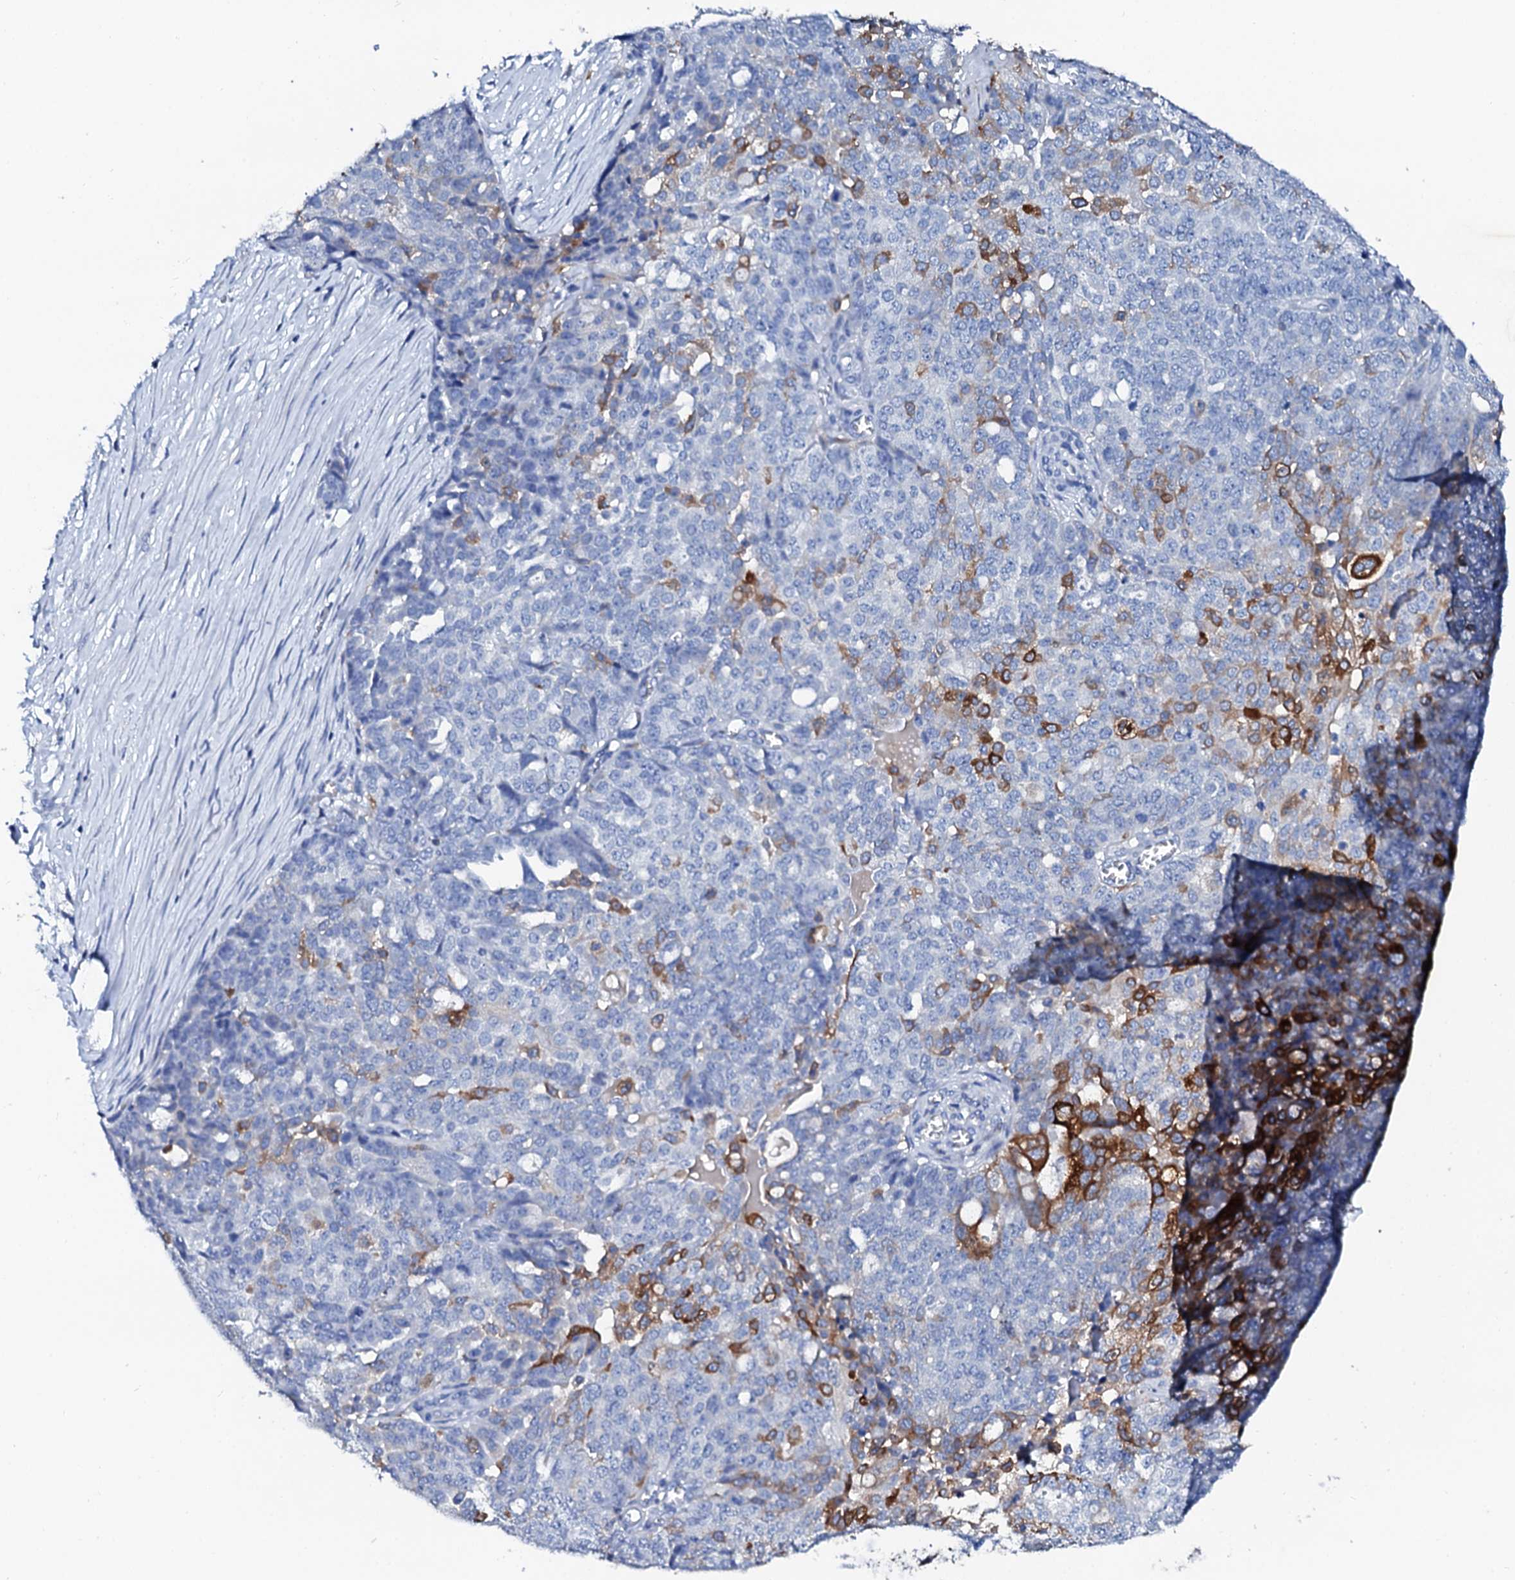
{"staining": {"intensity": "moderate", "quantity": "<25%", "location": "cytoplasmic/membranous"}, "tissue": "ovarian cancer", "cell_type": "Tumor cells", "image_type": "cancer", "snomed": [{"axis": "morphology", "description": "Cystadenocarcinoma, serous, NOS"}, {"axis": "topography", "description": "Soft tissue"}, {"axis": "topography", "description": "Ovary"}], "caption": "Immunohistochemical staining of human ovarian cancer (serous cystadenocarcinoma) shows low levels of moderate cytoplasmic/membranous protein staining in approximately <25% of tumor cells. Using DAB (brown) and hematoxylin (blue) stains, captured at high magnification using brightfield microscopy.", "gene": "GLB1L3", "patient": {"sex": "female", "age": 57}}